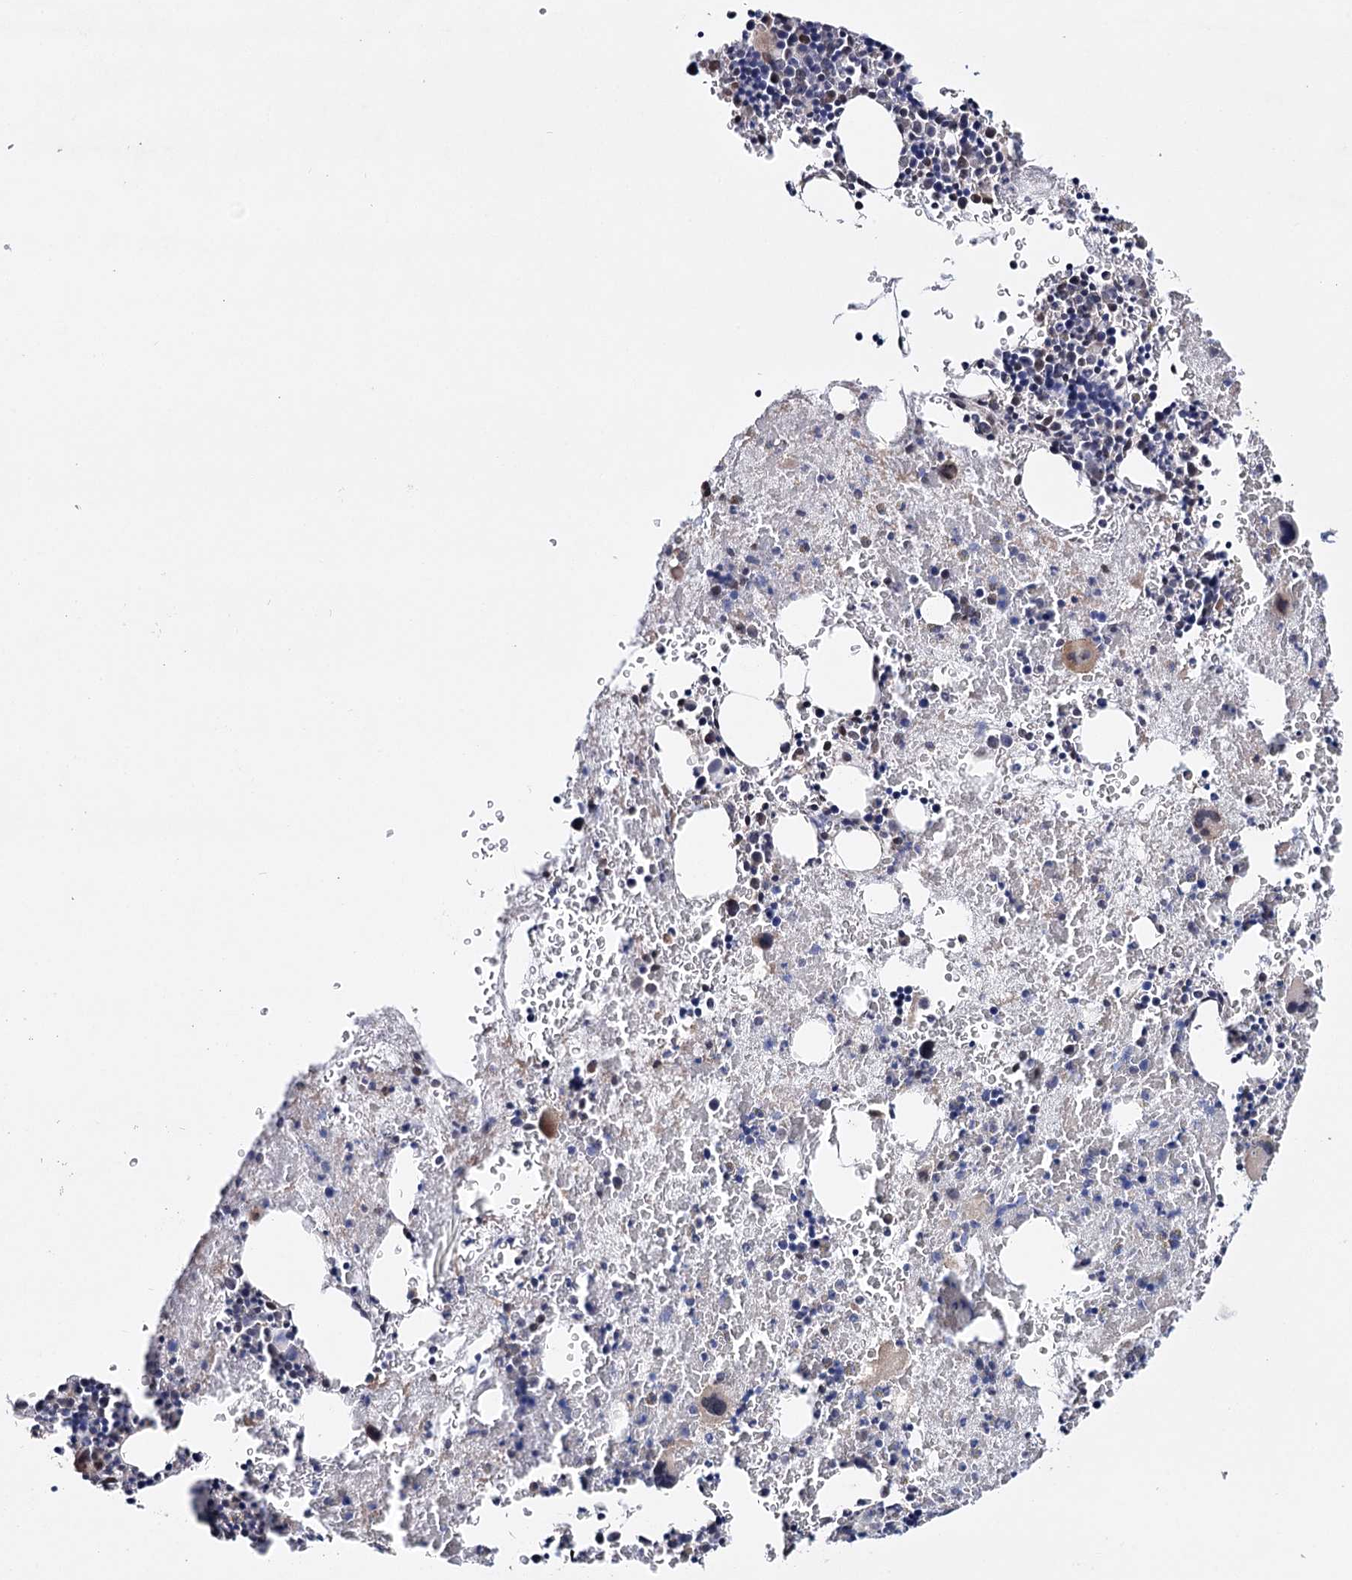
{"staining": {"intensity": "weak", "quantity": "<25%", "location": "cytoplasmic/membranous"}, "tissue": "bone marrow", "cell_type": "Hematopoietic cells", "image_type": "normal", "snomed": [{"axis": "morphology", "description": "Normal tissue, NOS"}, {"axis": "topography", "description": "Bone marrow"}], "caption": "Immunohistochemistry image of normal bone marrow stained for a protein (brown), which exhibits no staining in hematopoietic cells. (DAB (3,3'-diaminobenzidine) immunohistochemistry (IHC), high magnification).", "gene": "CFAP46", "patient": {"sex": "male", "age": 36}}